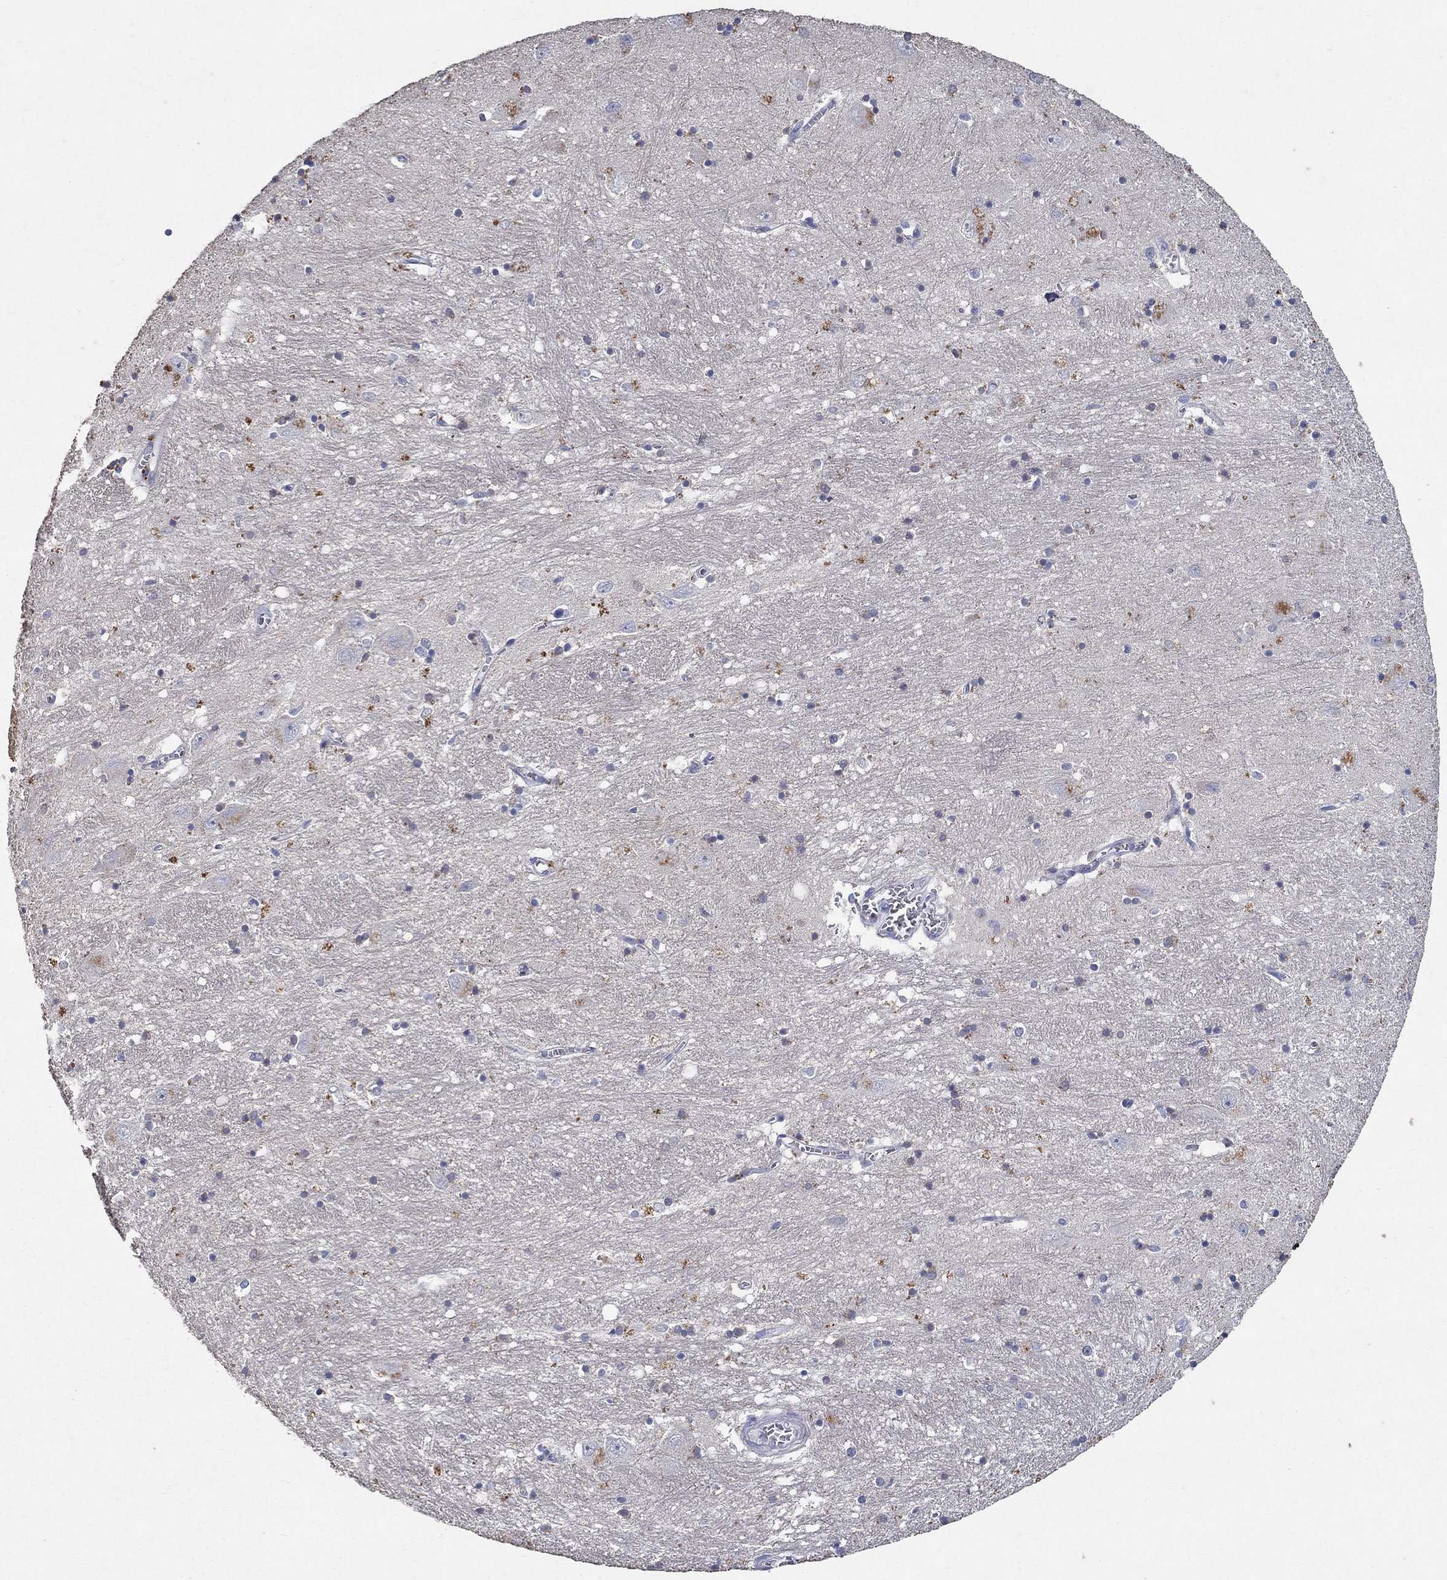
{"staining": {"intensity": "moderate", "quantity": "<25%", "location": "cytoplasmic/membranous"}, "tissue": "caudate", "cell_type": "Glial cells", "image_type": "normal", "snomed": [{"axis": "morphology", "description": "Normal tissue, NOS"}, {"axis": "topography", "description": "Lateral ventricle wall"}], "caption": "Brown immunohistochemical staining in normal caudate demonstrates moderate cytoplasmic/membranous positivity in about <25% of glial cells.", "gene": "PROZ", "patient": {"sex": "male", "age": 54}}